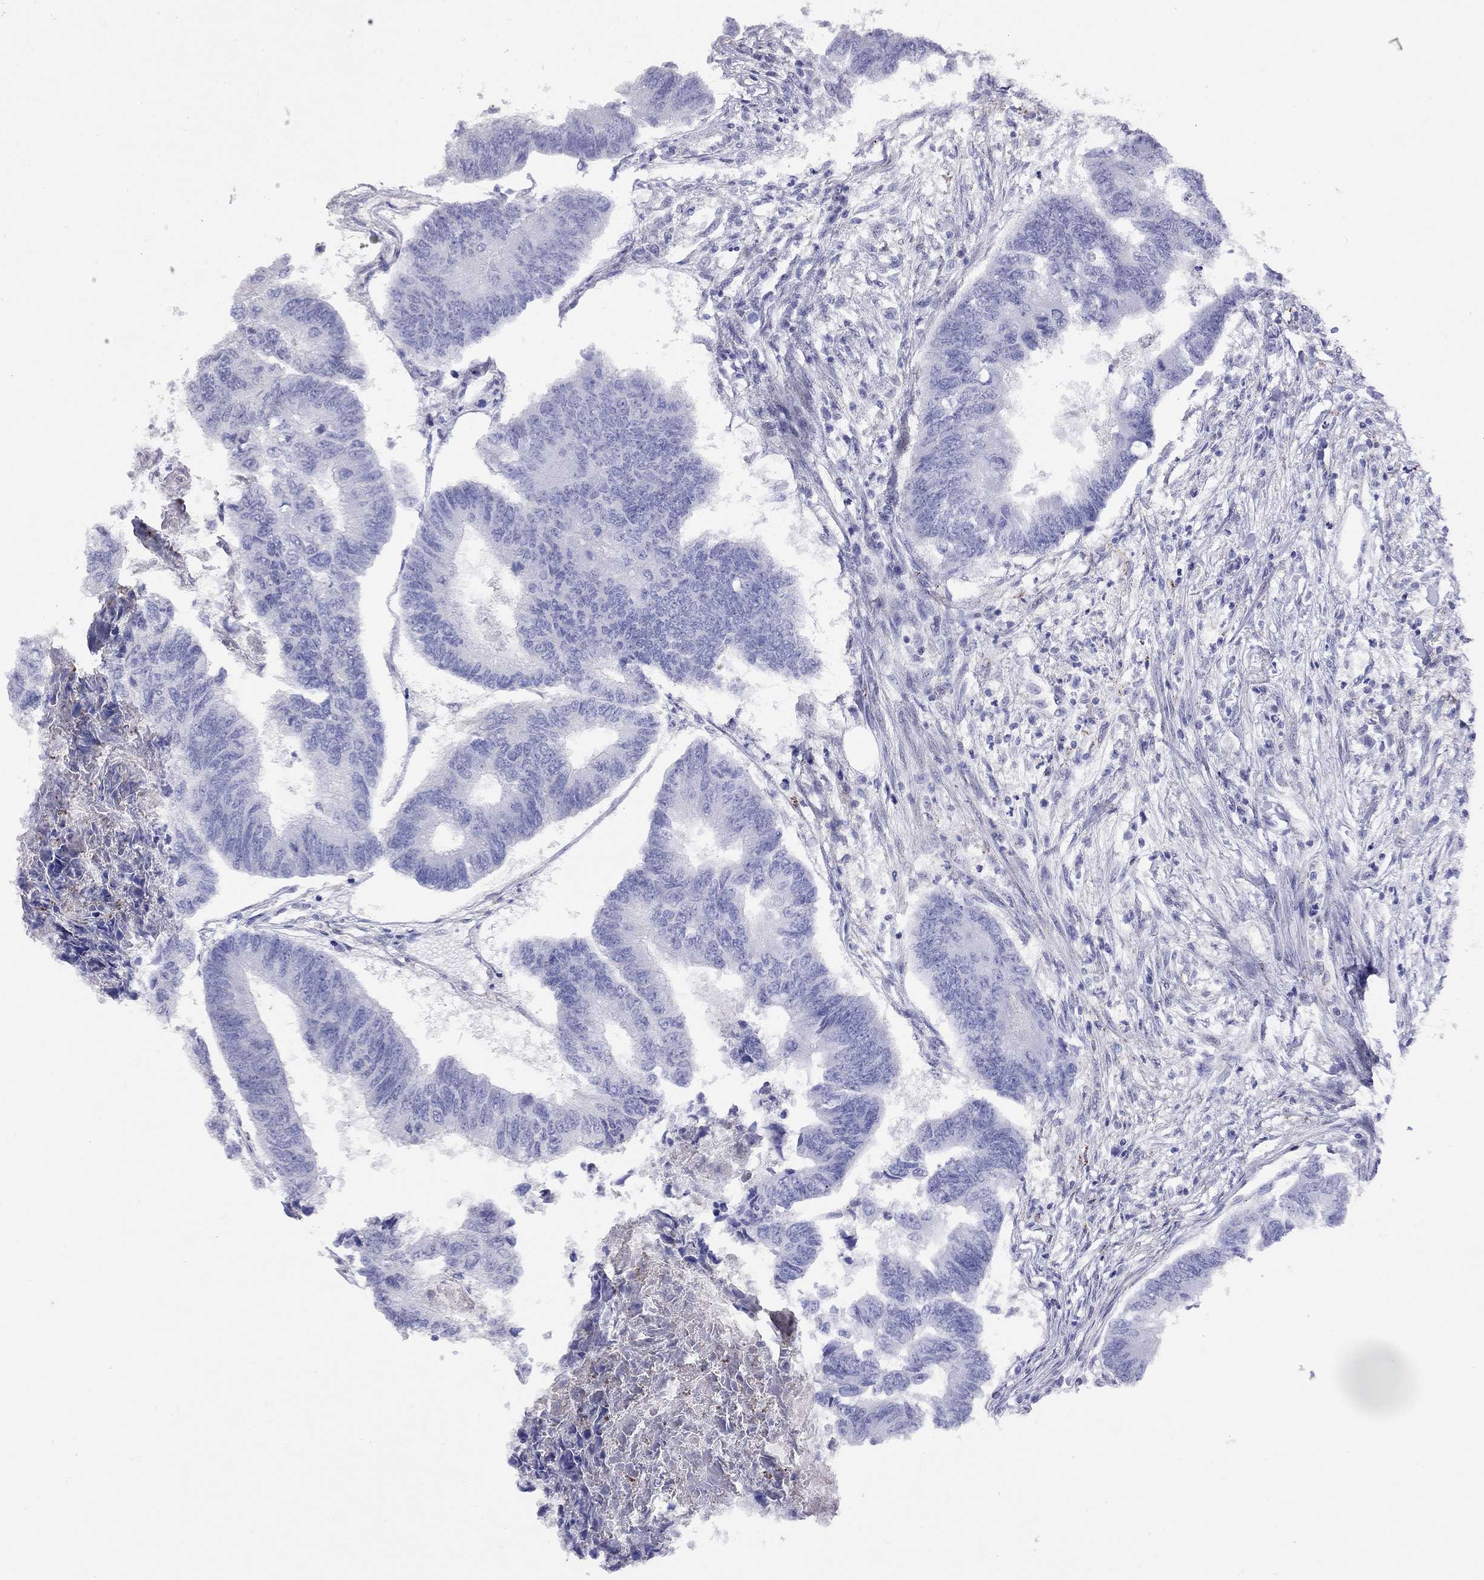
{"staining": {"intensity": "negative", "quantity": "none", "location": "none"}, "tissue": "colorectal cancer", "cell_type": "Tumor cells", "image_type": "cancer", "snomed": [{"axis": "morphology", "description": "Adenocarcinoma, NOS"}, {"axis": "topography", "description": "Colon"}], "caption": "DAB immunohistochemical staining of human colorectal cancer (adenocarcinoma) demonstrates no significant positivity in tumor cells.", "gene": "MAGEB4", "patient": {"sex": "female", "age": 65}}